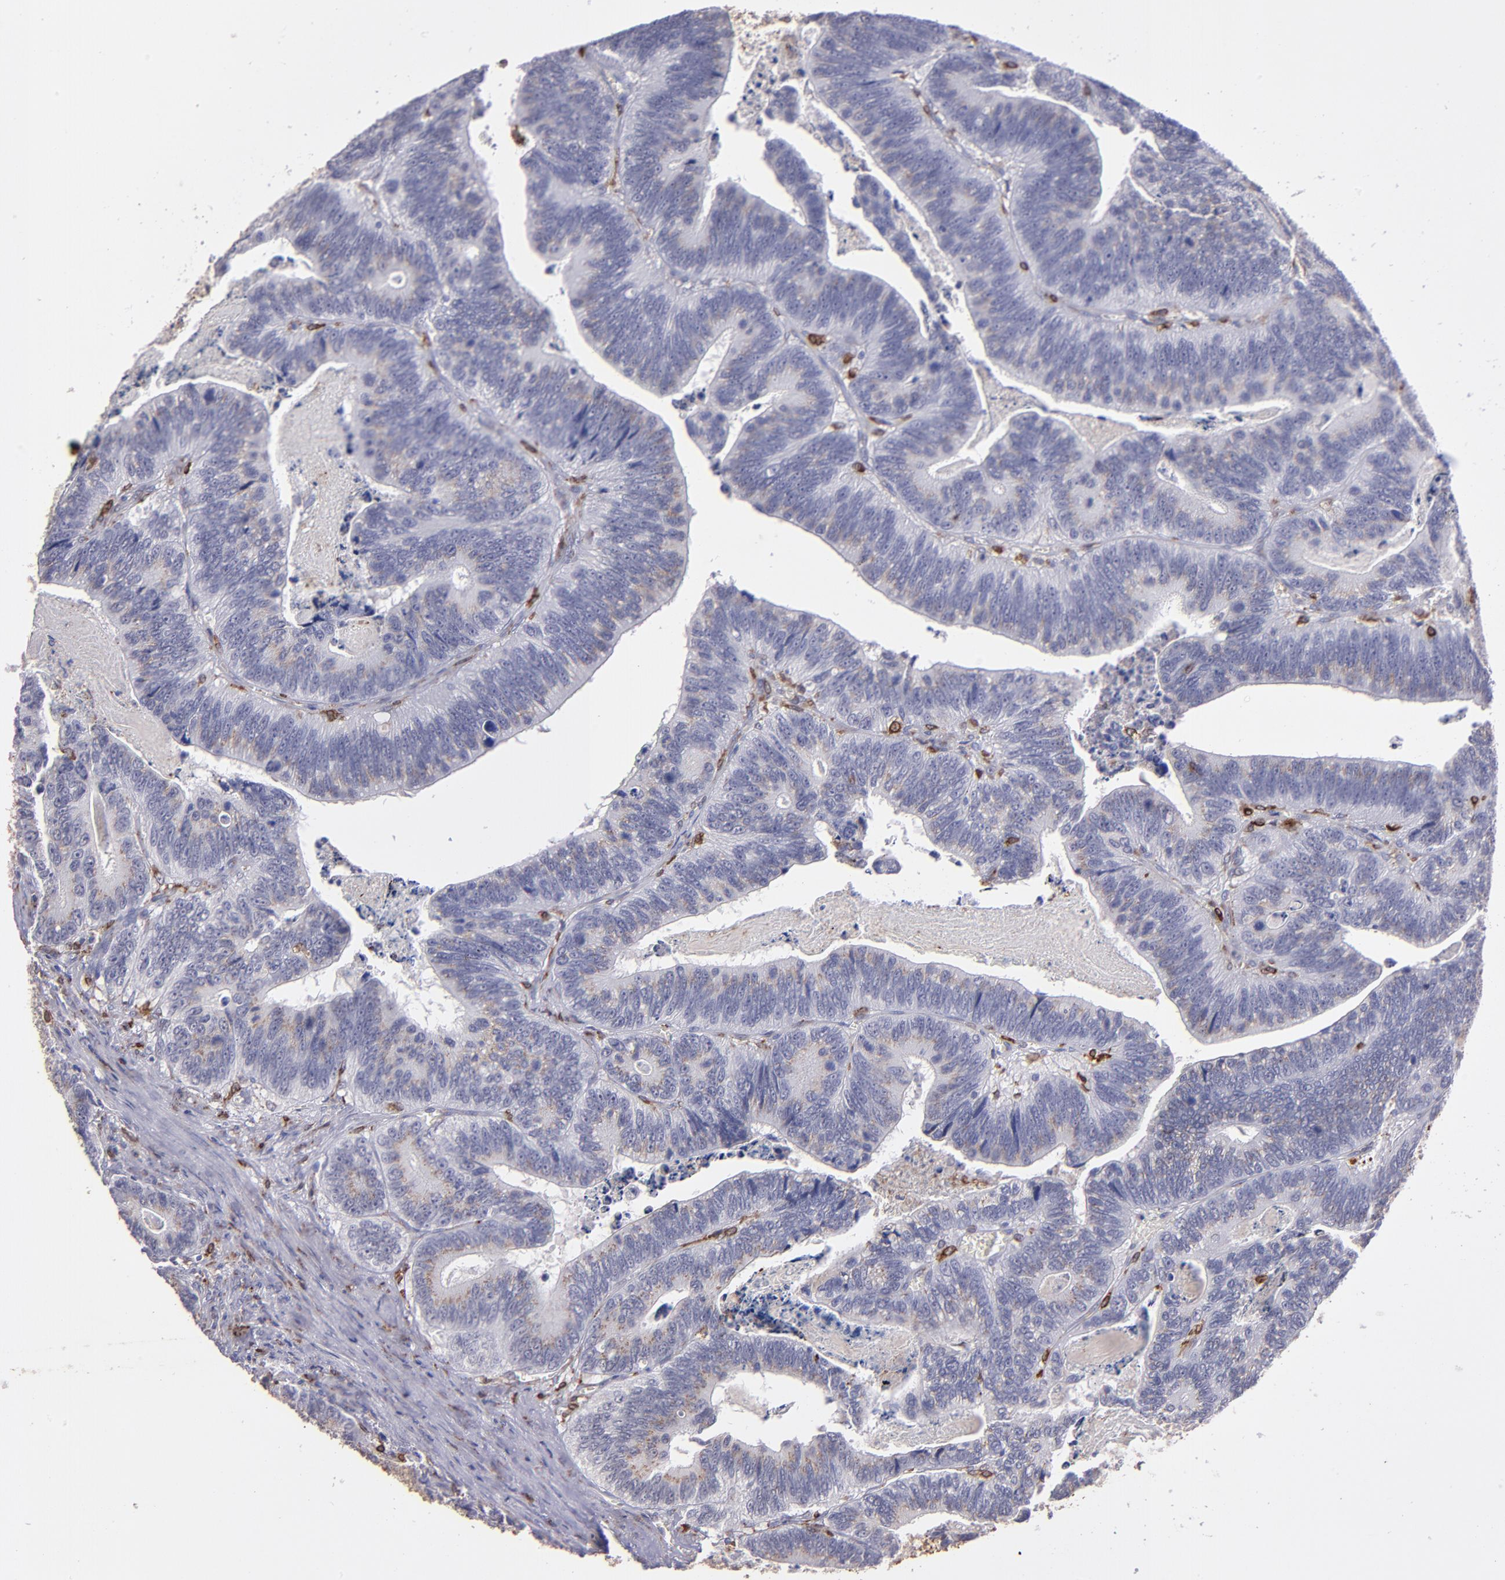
{"staining": {"intensity": "weak", "quantity": "<25%", "location": "cytoplasmic/membranous"}, "tissue": "colorectal cancer", "cell_type": "Tumor cells", "image_type": "cancer", "snomed": [{"axis": "morphology", "description": "Adenocarcinoma, NOS"}, {"axis": "topography", "description": "Colon"}], "caption": "Colorectal adenocarcinoma was stained to show a protein in brown. There is no significant positivity in tumor cells.", "gene": "PTGS1", "patient": {"sex": "male", "age": 72}}